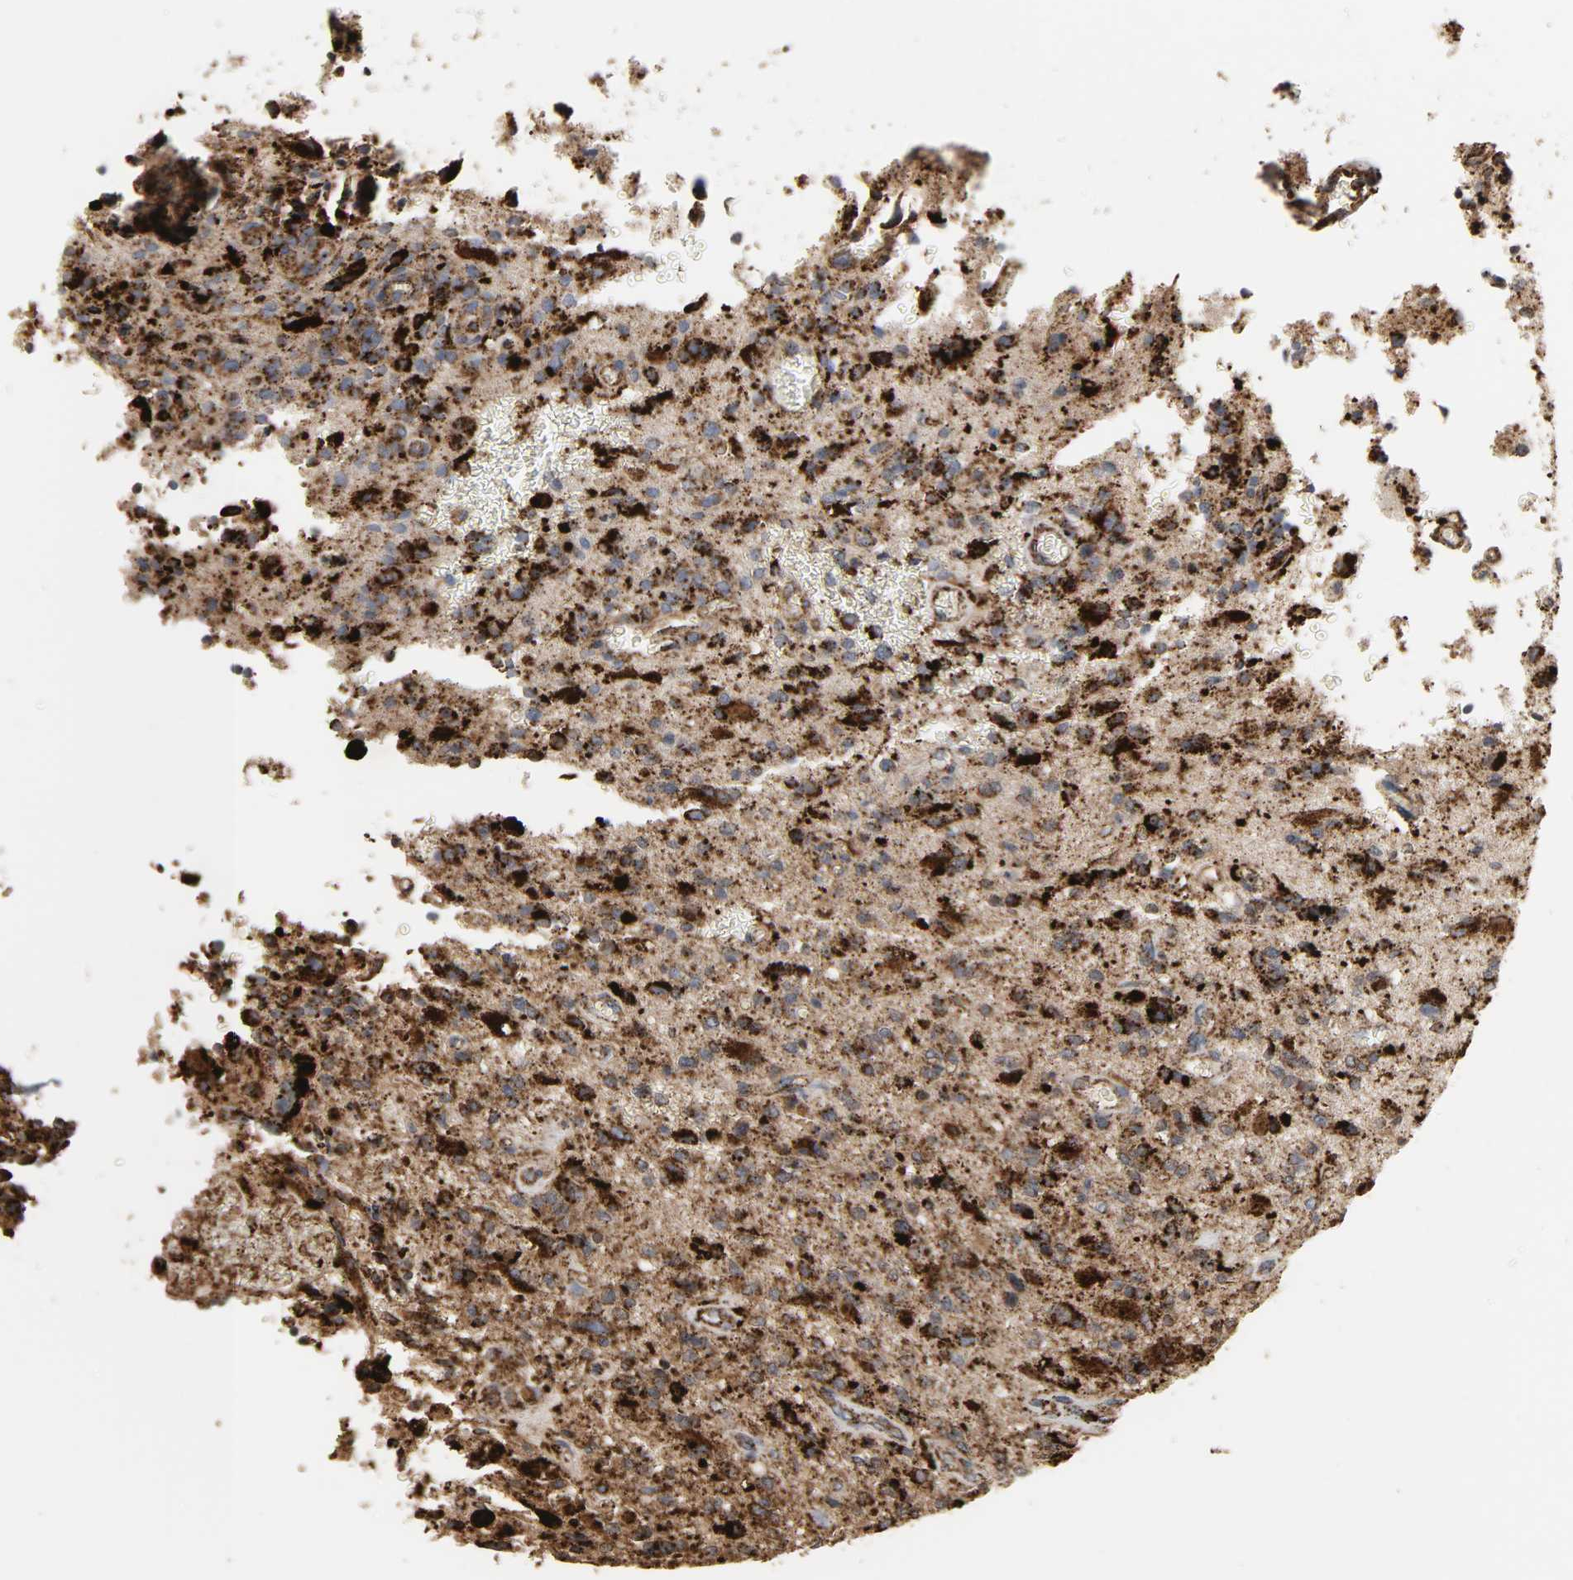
{"staining": {"intensity": "strong", "quantity": ">75%", "location": "cytoplasmic/membranous"}, "tissue": "glioma", "cell_type": "Tumor cells", "image_type": "cancer", "snomed": [{"axis": "morphology", "description": "Normal tissue, NOS"}, {"axis": "morphology", "description": "Glioma, malignant, High grade"}, {"axis": "topography", "description": "Cerebral cortex"}], "caption": "Approximately >75% of tumor cells in glioma show strong cytoplasmic/membranous protein expression as visualized by brown immunohistochemical staining.", "gene": "PSAP", "patient": {"sex": "male", "age": 75}}